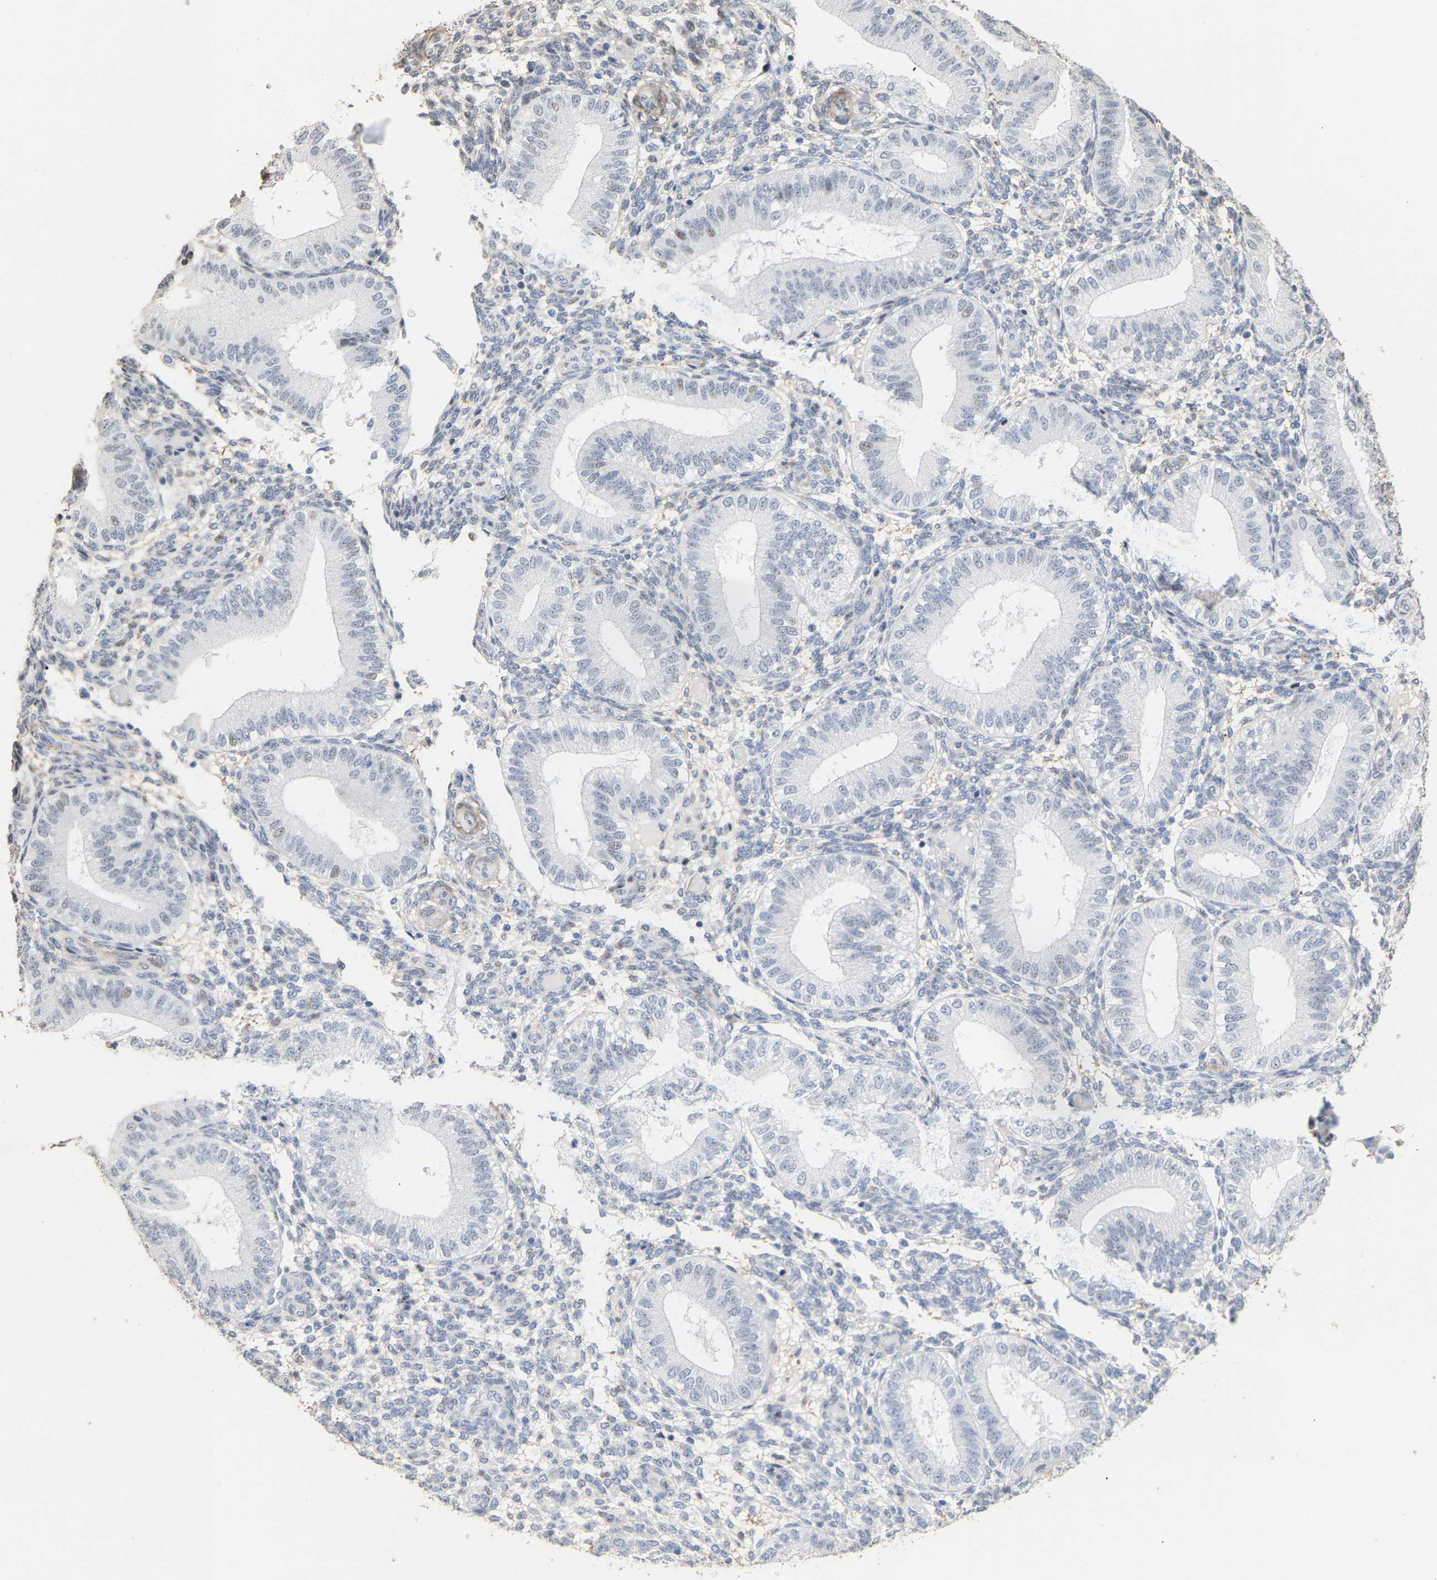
{"staining": {"intensity": "weak", "quantity": "<25%", "location": "nuclear"}, "tissue": "endometrium", "cell_type": "Cells in endometrial stroma", "image_type": "normal", "snomed": [{"axis": "morphology", "description": "Normal tissue, NOS"}, {"axis": "topography", "description": "Endometrium"}], "caption": "This is an IHC histopathology image of unremarkable human endometrium. There is no expression in cells in endometrial stroma.", "gene": "AMPH", "patient": {"sex": "female", "age": 39}}